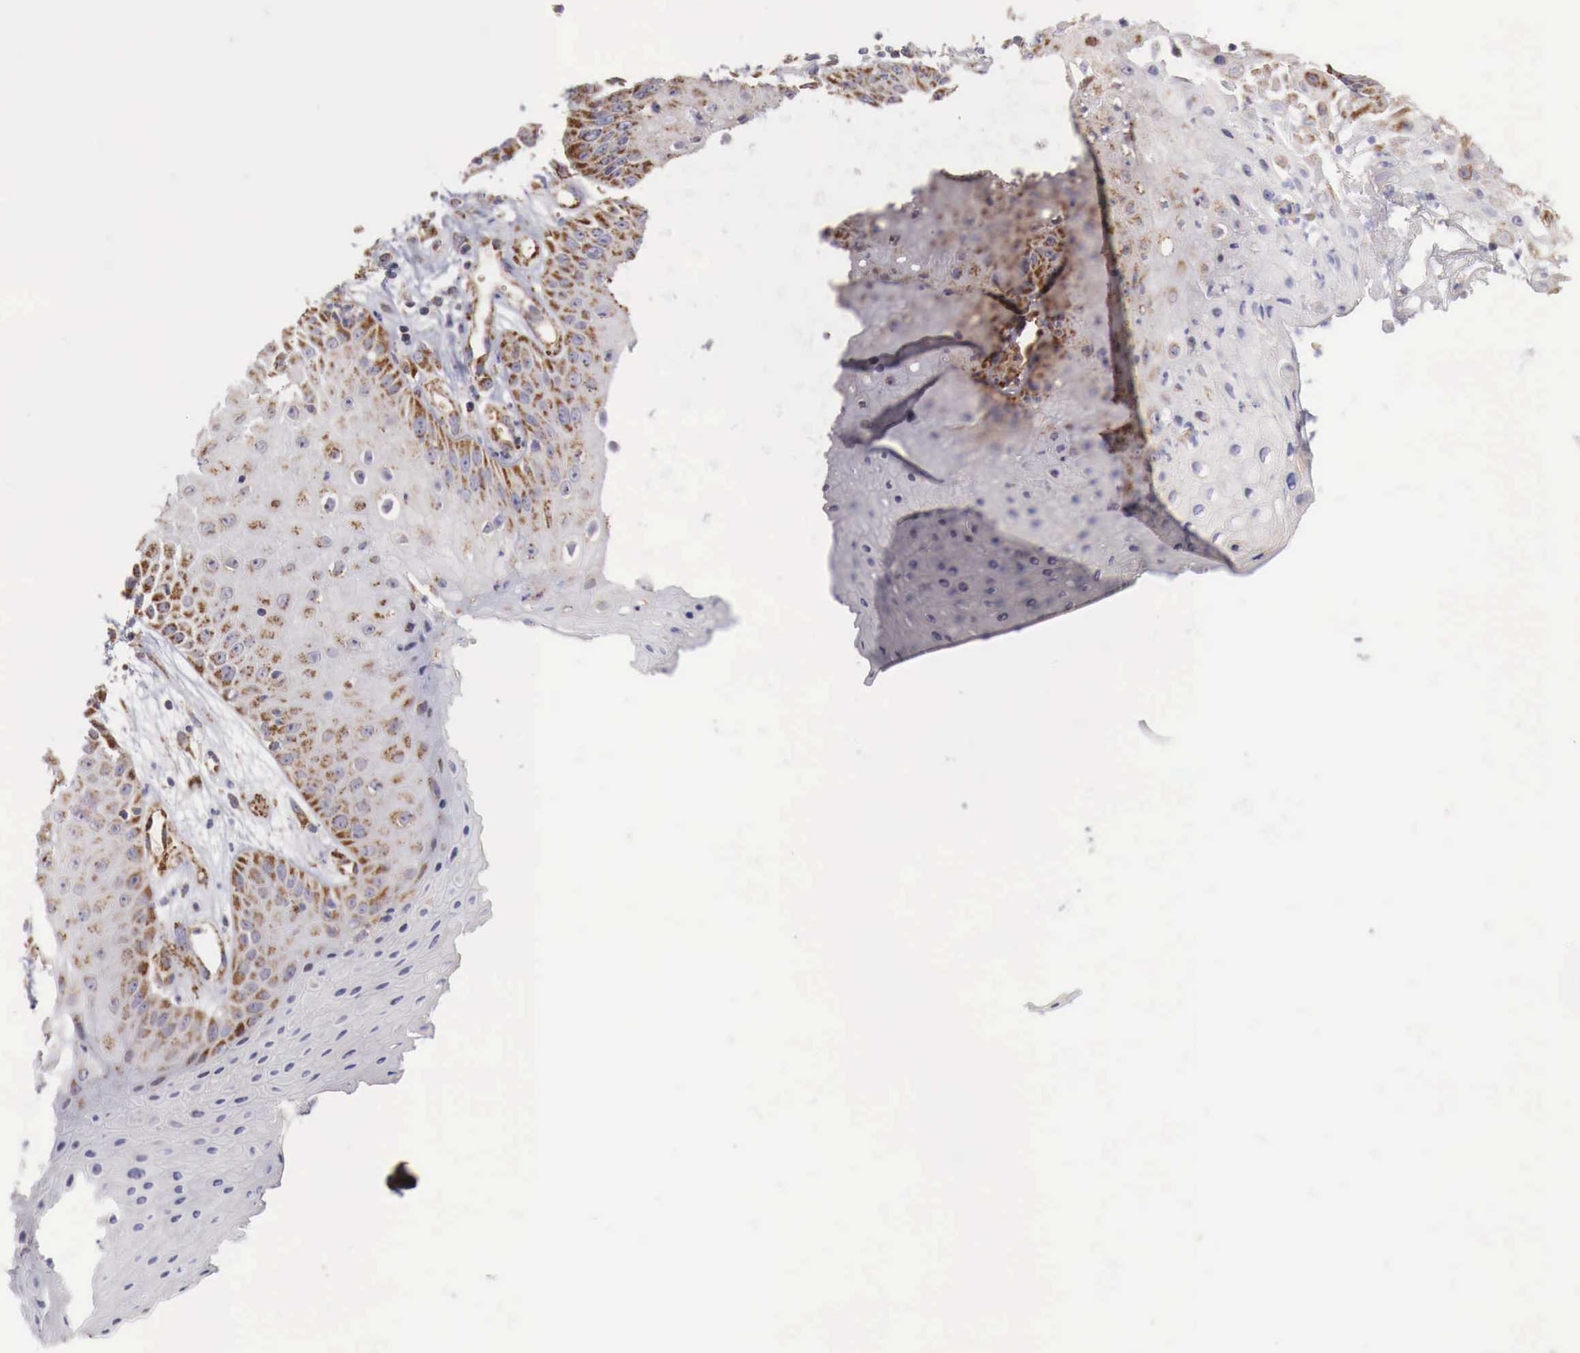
{"staining": {"intensity": "moderate", "quantity": "25%-75%", "location": "cytoplasmic/membranous"}, "tissue": "skin", "cell_type": "Epidermal cells", "image_type": "normal", "snomed": [{"axis": "morphology", "description": "Normal tissue, NOS"}, {"axis": "topography", "description": "Skin"}, {"axis": "topography", "description": "Anal"}], "caption": "A histopathology image of skin stained for a protein shows moderate cytoplasmic/membranous brown staining in epidermal cells. Using DAB (3,3'-diaminobenzidine) (brown) and hematoxylin (blue) stains, captured at high magnification using brightfield microscopy.", "gene": "XPNPEP3", "patient": {"sex": "male", "age": 61}}